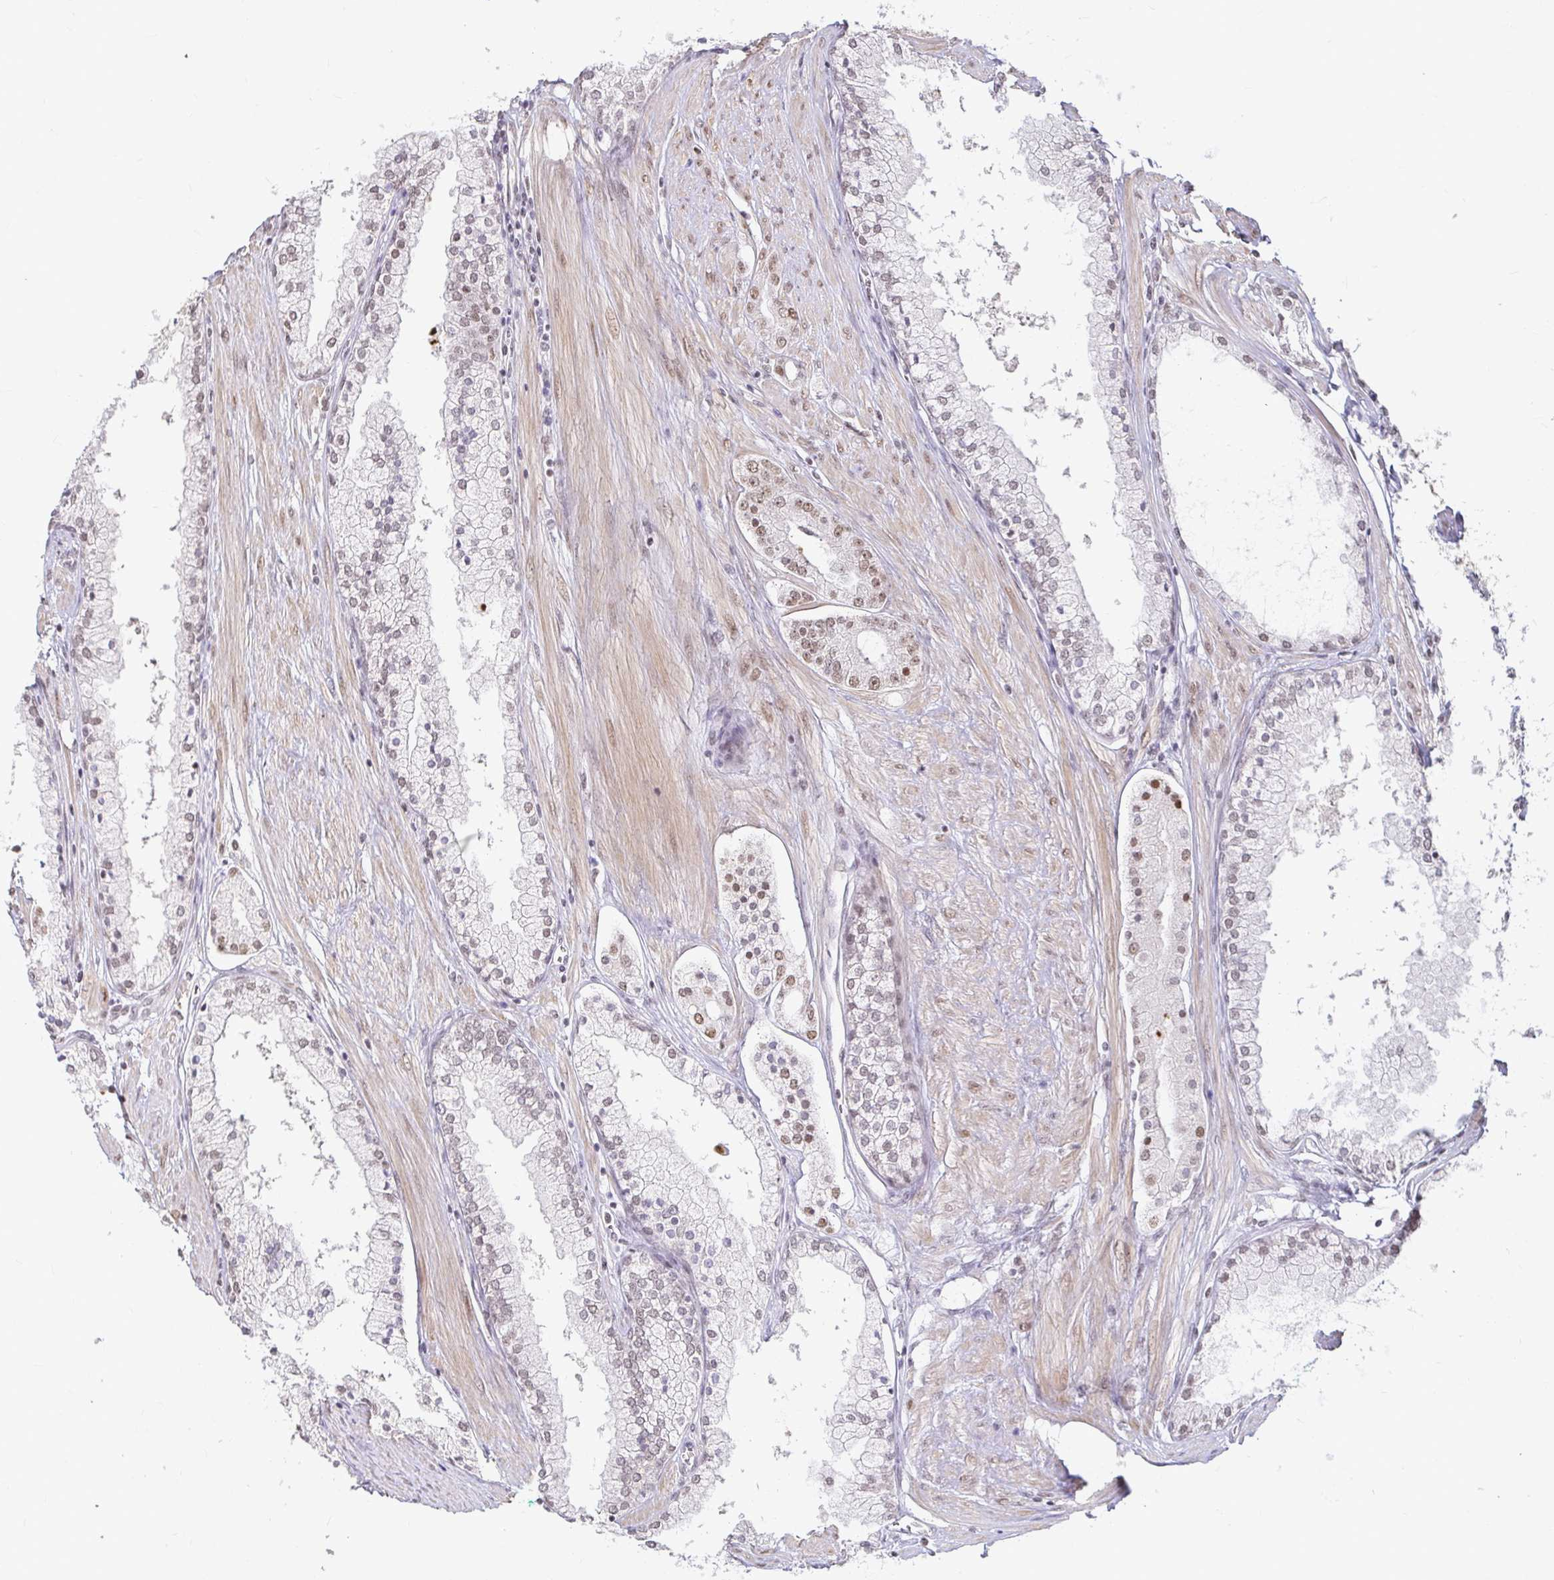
{"staining": {"intensity": "moderate", "quantity": "25%-75%", "location": "nuclear"}, "tissue": "prostate cancer", "cell_type": "Tumor cells", "image_type": "cancer", "snomed": [{"axis": "morphology", "description": "Adenocarcinoma, High grade"}, {"axis": "topography", "description": "Prostate"}], "caption": "An IHC photomicrograph of neoplastic tissue is shown. Protein staining in brown highlights moderate nuclear positivity in high-grade adenocarcinoma (prostate) within tumor cells. (DAB IHC with brightfield microscopy, high magnification).", "gene": "HNRNPU", "patient": {"sex": "male", "age": 66}}